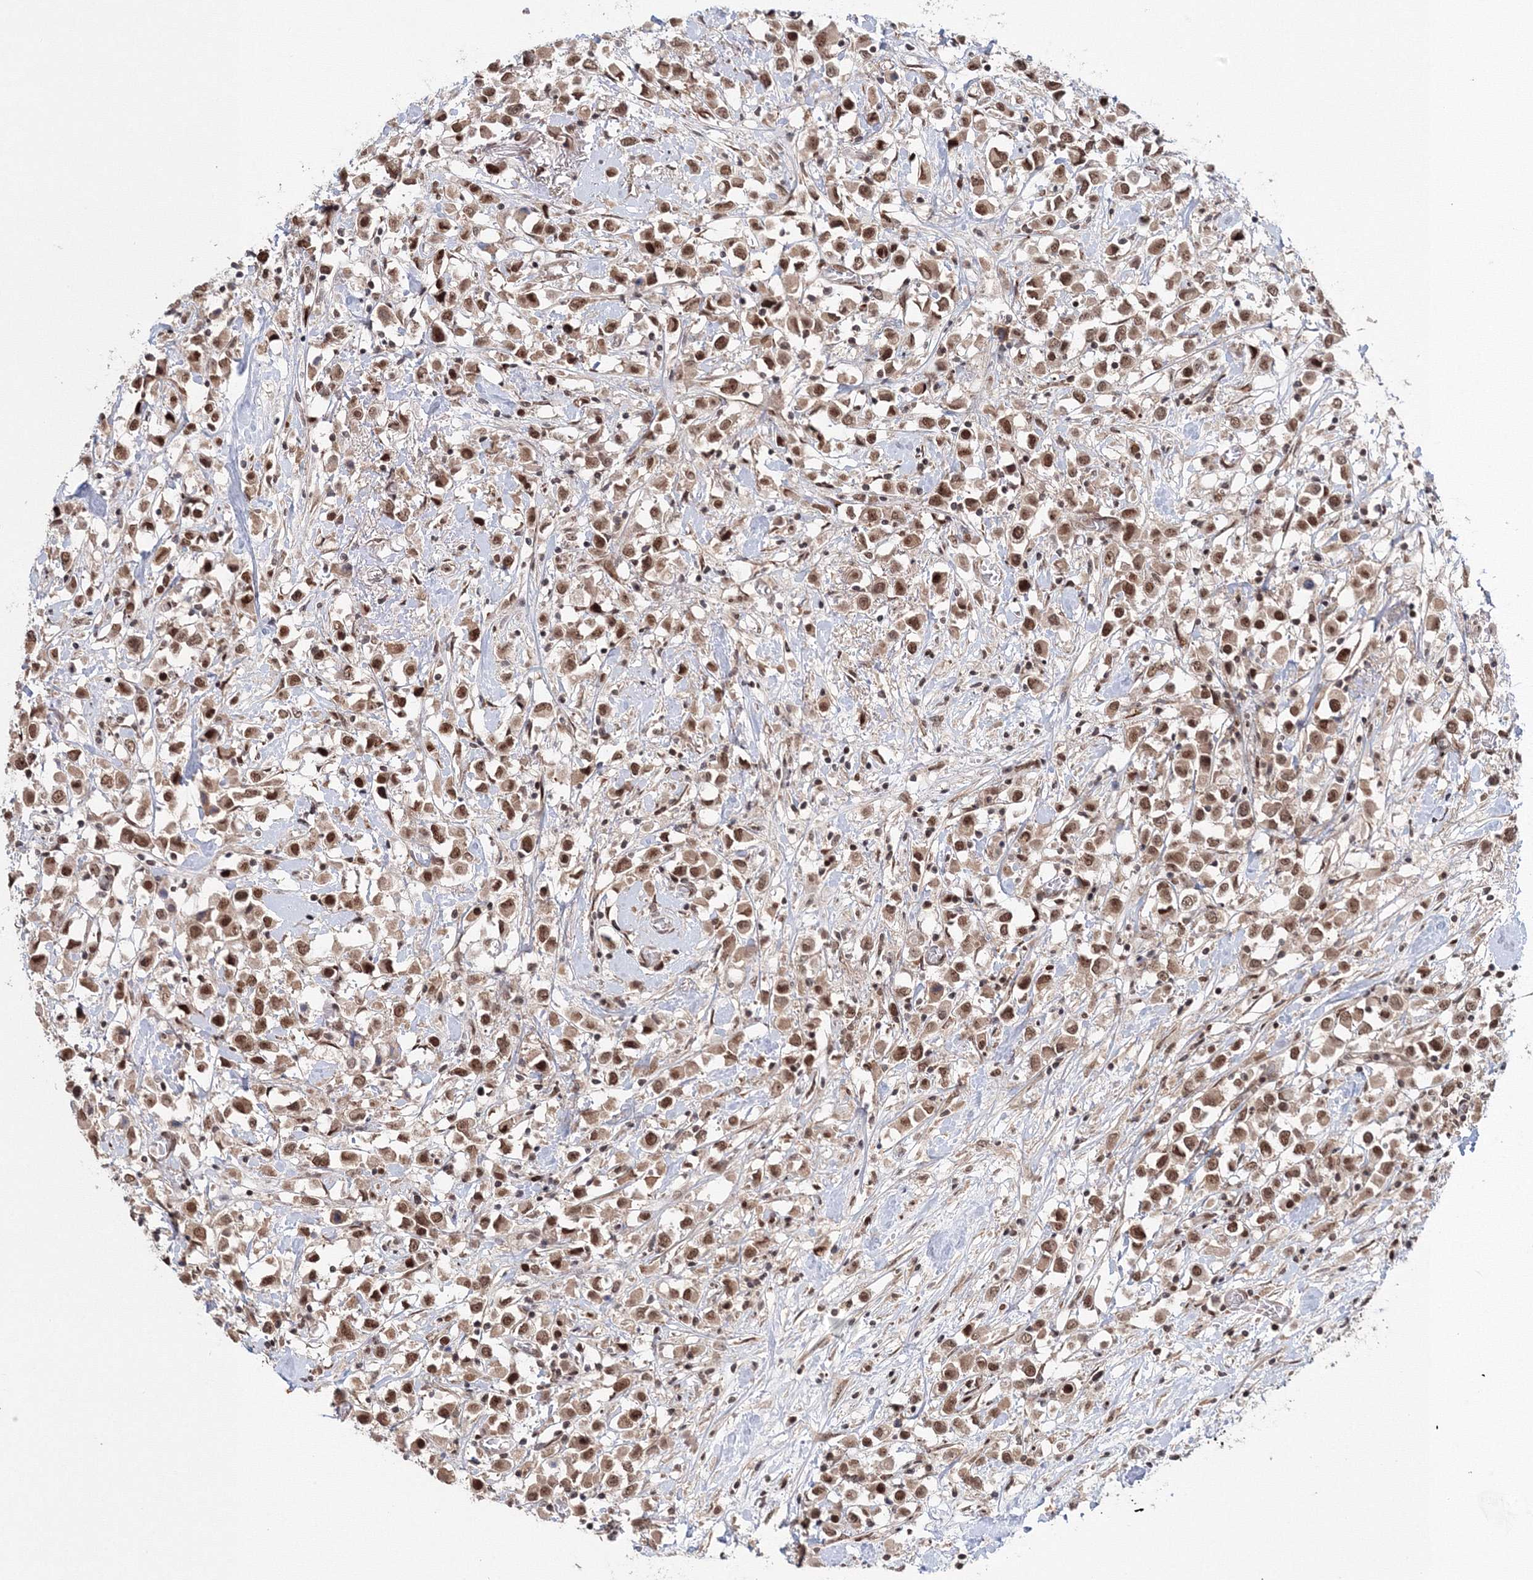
{"staining": {"intensity": "moderate", "quantity": ">75%", "location": "nuclear"}, "tissue": "breast cancer", "cell_type": "Tumor cells", "image_type": "cancer", "snomed": [{"axis": "morphology", "description": "Duct carcinoma"}, {"axis": "topography", "description": "Breast"}], "caption": "Breast cancer (invasive ductal carcinoma) stained with a brown dye demonstrates moderate nuclear positive positivity in approximately >75% of tumor cells.", "gene": "NOA1", "patient": {"sex": "female", "age": 61}}